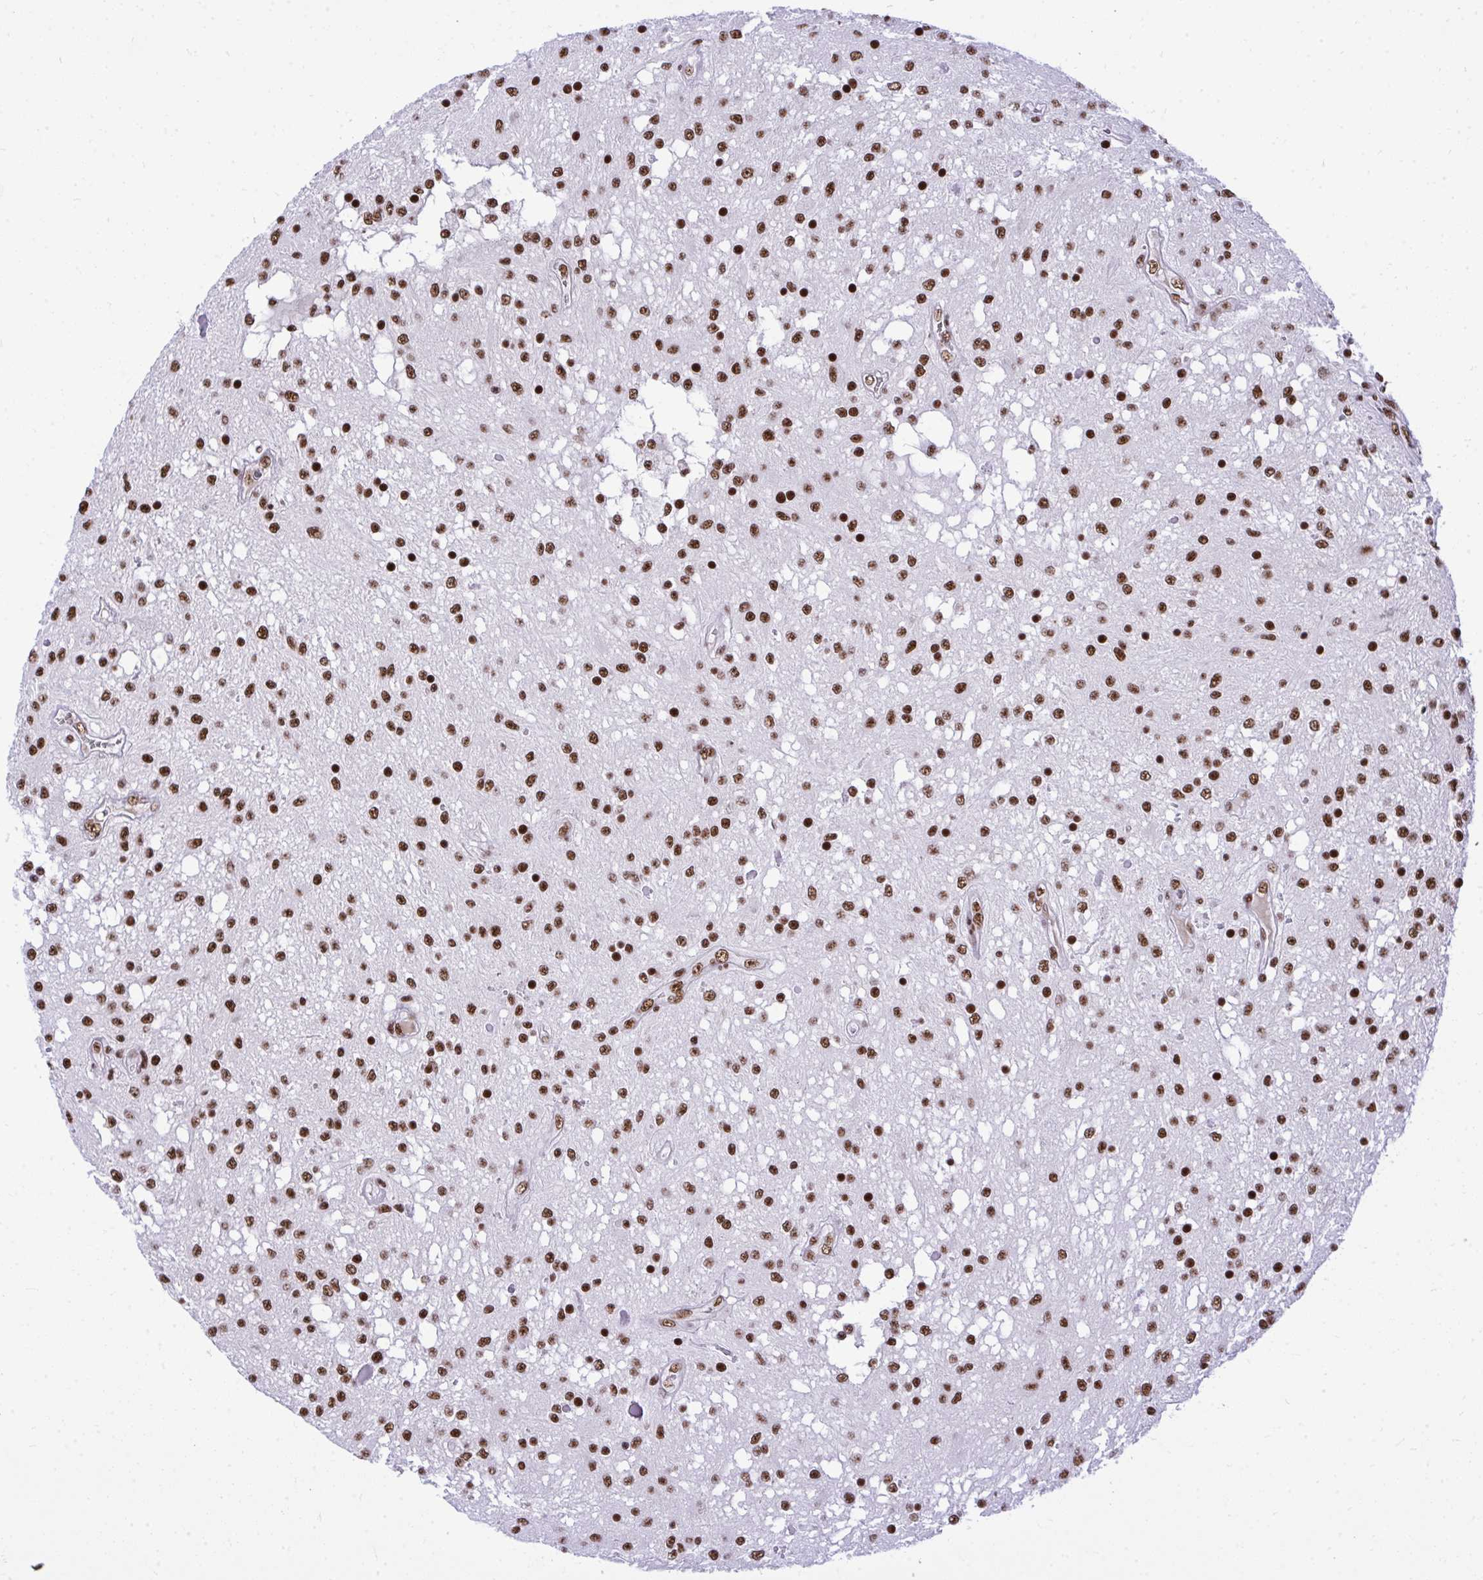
{"staining": {"intensity": "strong", "quantity": ">75%", "location": "nuclear"}, "tissue": "glioma", "cell_type": "Tumor cells", "image_type": "cancer", "snomed": [{"axis": "morphology", "description": "Glioma, malignant, Low grade"}, {"axis": "topography", "description": "Cerebellum"}], "caption": "About >75% of tumor cells in malignant glioma (low-grade) exhibit strong nuclear protein expression as visualized by brown immunohistochemical staining.", "gene": "PRPF19", "patient": {"sex": "female", "age": 14}}